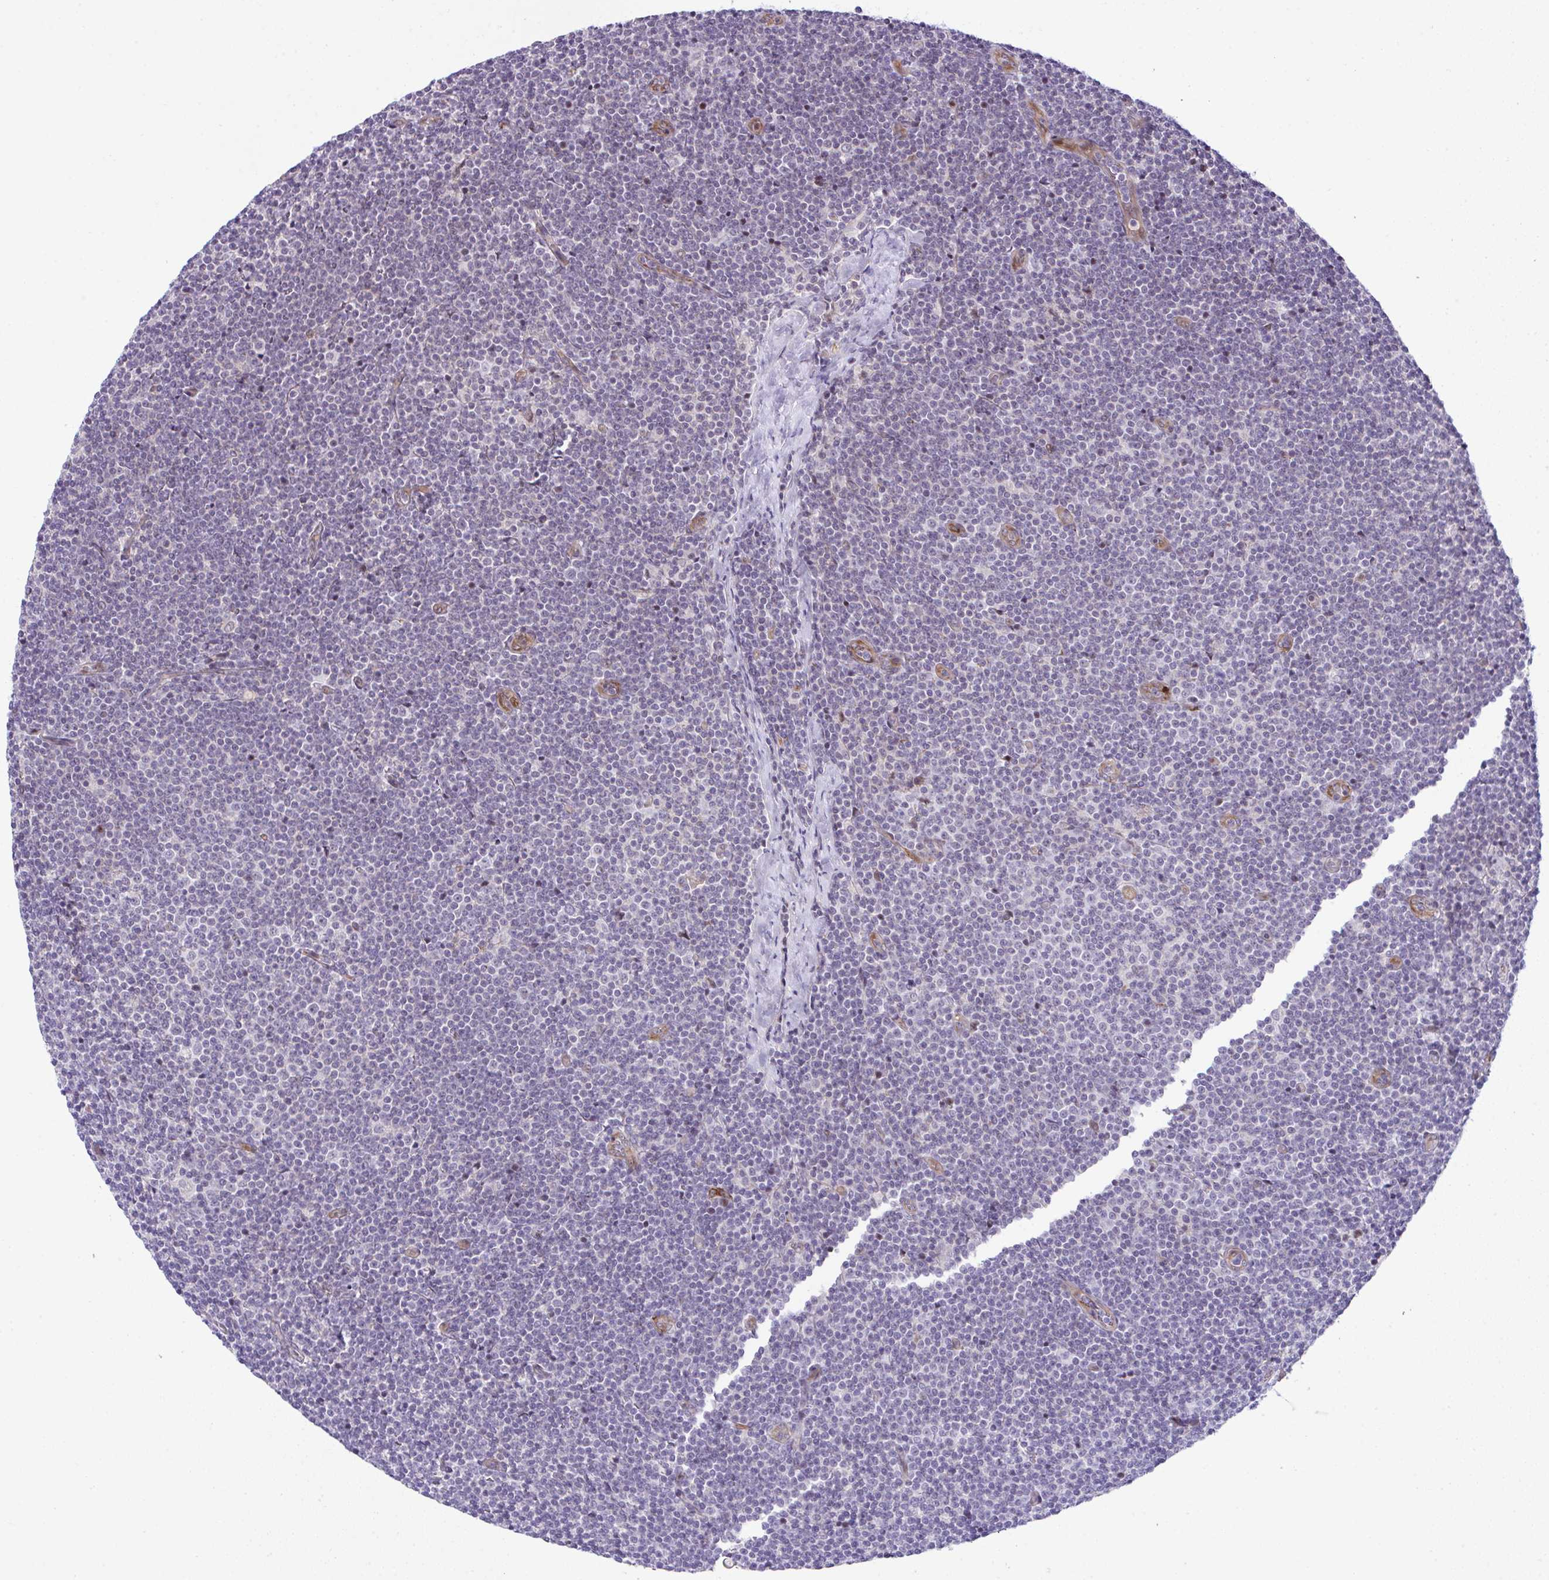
{"staining": {"intensity": "negative", "quantity": "none", "location": "none"}, "tissue": "lymphoma", "cell_type": "Tumor cells", "image_type": "cancer", "snomed": [{"axis": "morphology", "description": "Malignant lymphoma, non-Hodgkin's type, Low grade"}, {"axis": "topography", "description": "Lymph node"}], "caption": "Immunohistochemistry (IHC) of low-grade malignant lymphoma, non-Hodgkin's type demonstrates no expression in tumor cells.", "gene": "FBXO34", "patient": {"sex": "male", "age": 48}}